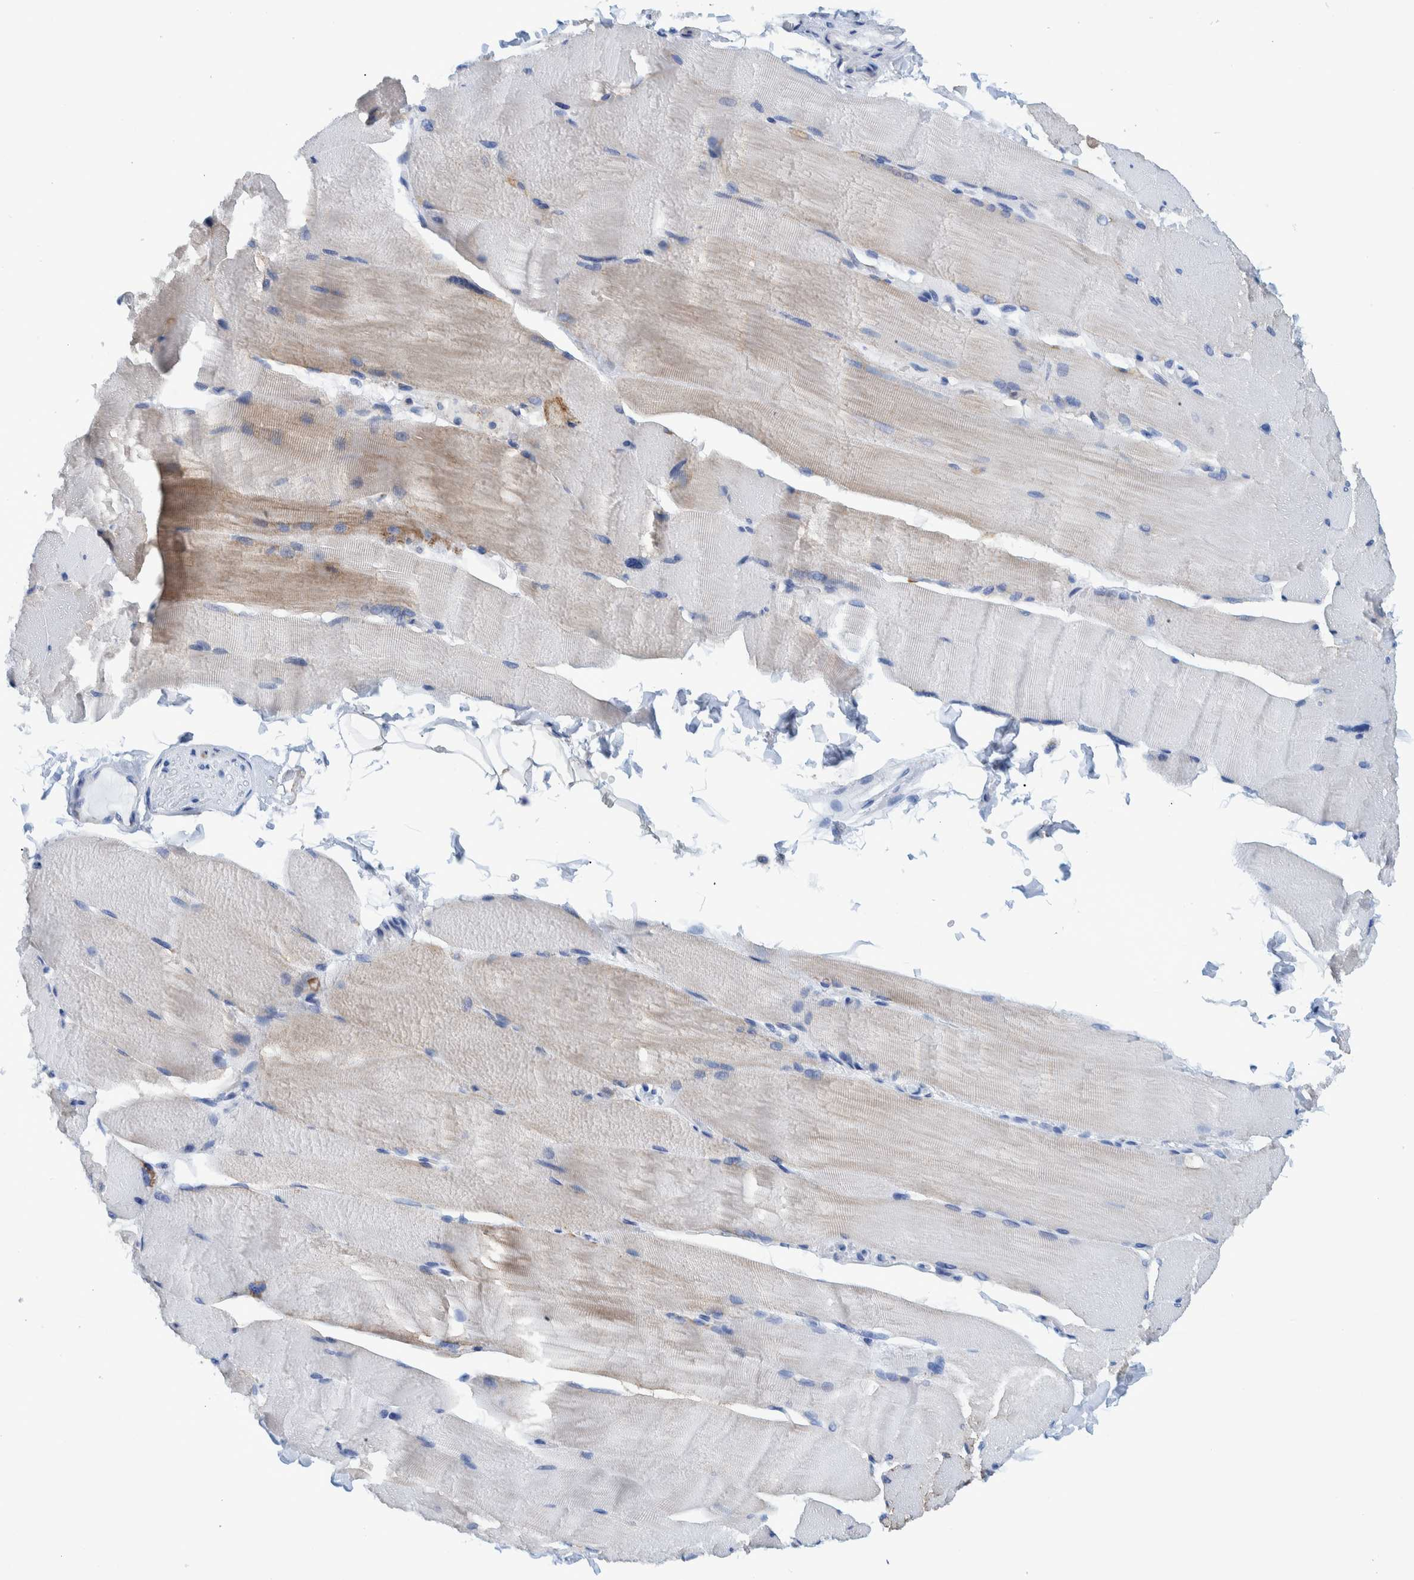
{"staining": {"intensity": "weak", "quantity": "<25%", "location": "cytoplasmic/membranous"}, "tissue": "skeletal muscle", "cell_type": "Myocytes", "image_type": "normal", "snomed": [{"axis": "morphology", "description": "Normal tissue, NOS"}, {"axis": "topography", "description": "Skin"}, {"axis": "topography", "description": "Skeletal muscle"}], "caption": "Immunohistochemical staining of benign skeletal muscle reveals no significant expression in myocytes.", "gene": "BZW2", "patient": {"sex": "male", "age": 83}}